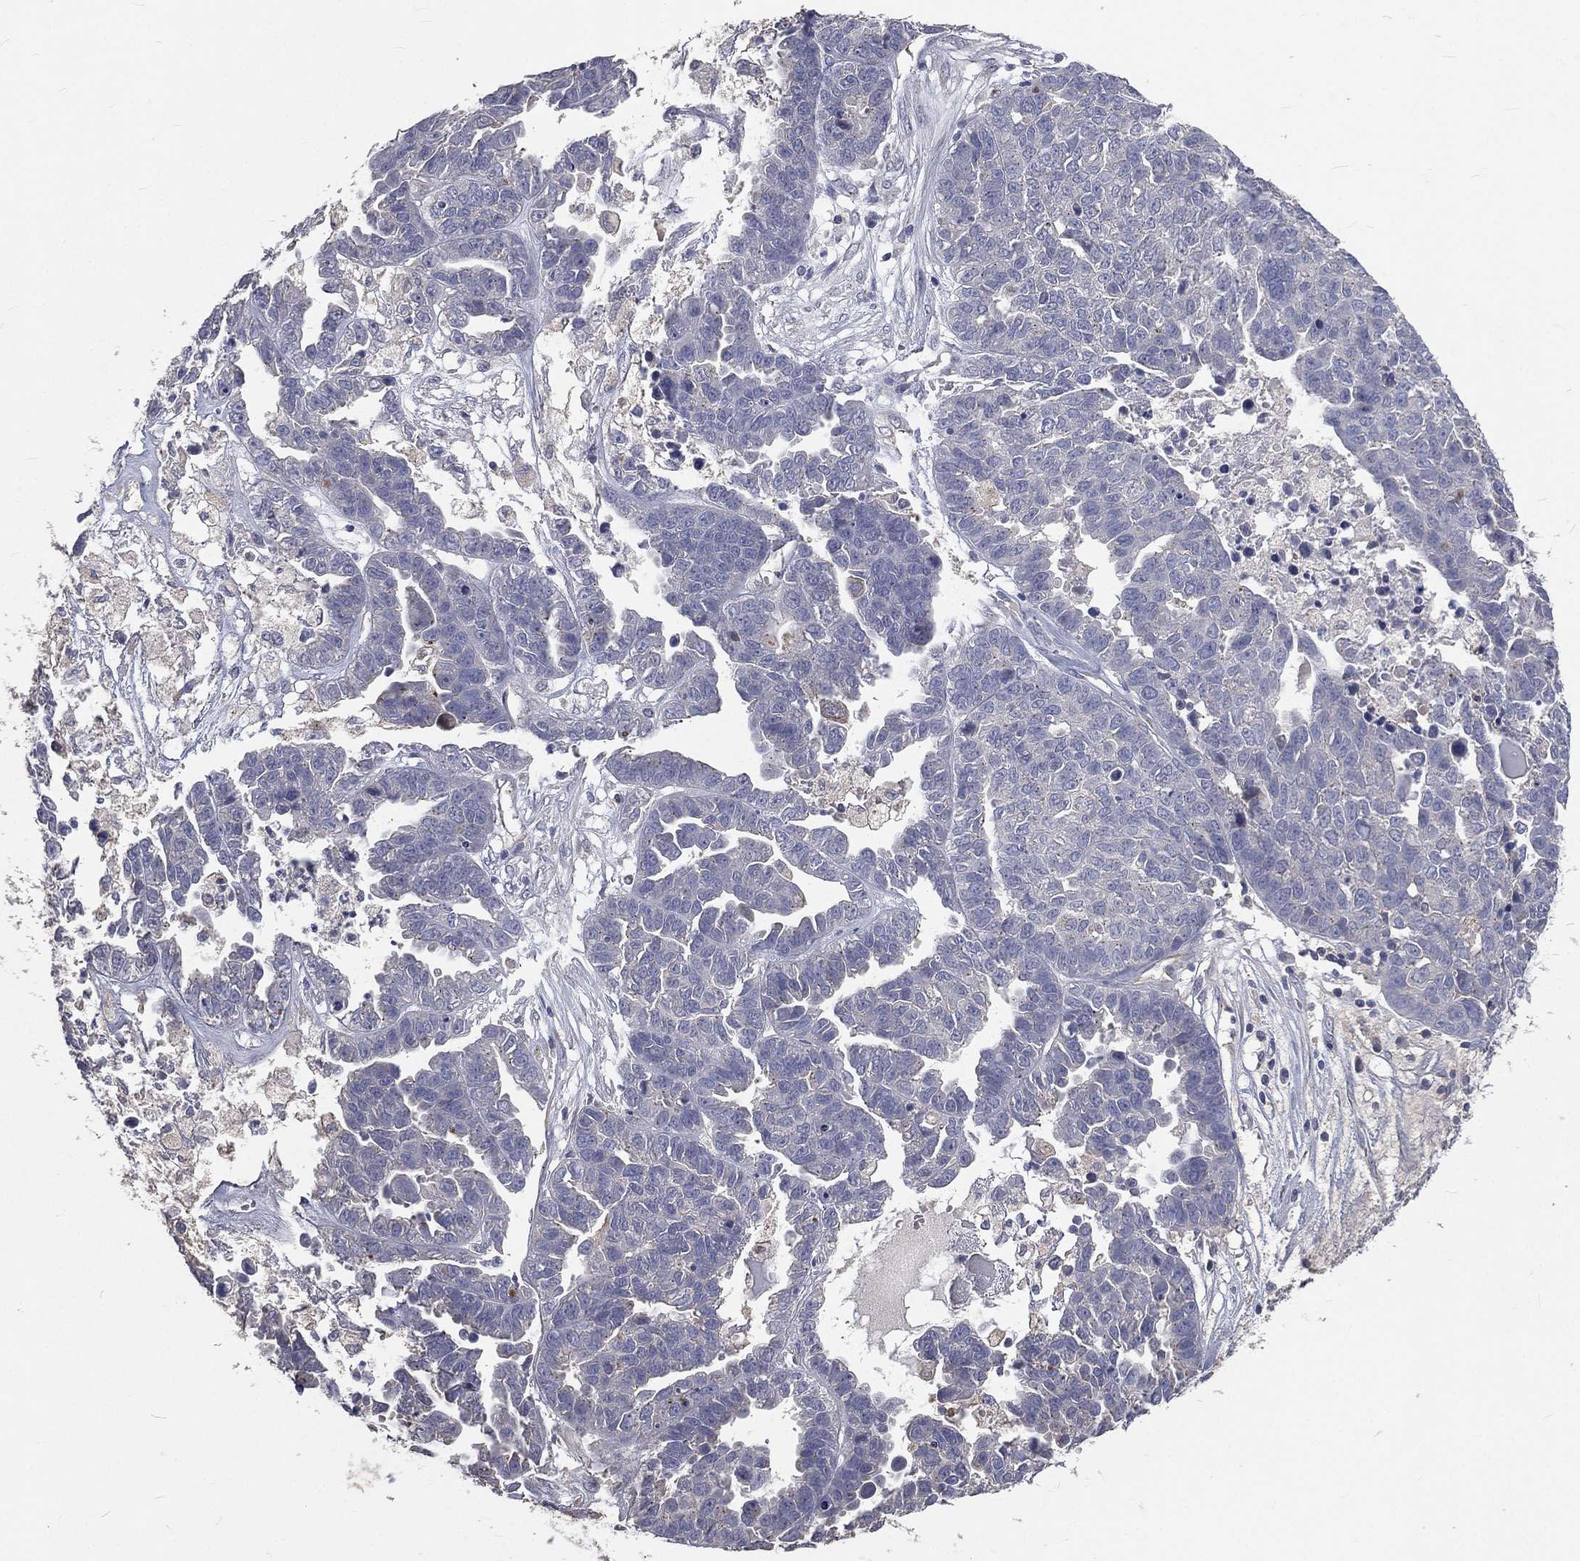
{"staining": {"intensity": "negative", "quantity": "none", "location": "none"}, "tissue": "ovarian cancer", "cell_type": "Tumor cells", "image_type": "cancer", "snomed": [{"axis": "morphology", "description": "Cystadenocarcinoma, serous, NOS"}, {"axis": "topography", "description": "Ovary"}], "caption": "A photomicrograph of human serous cystadenocarcinoma (ovarian) is negative for staining in tumor cells. Brightfield microscopy of IHC stained with DAB (3,3'-diaminobenzidine) (brown) and hematoxylin (blue), captured at high magnification.", "gene": "CROCC", "patient": {"sex": "female", "age": 87}}